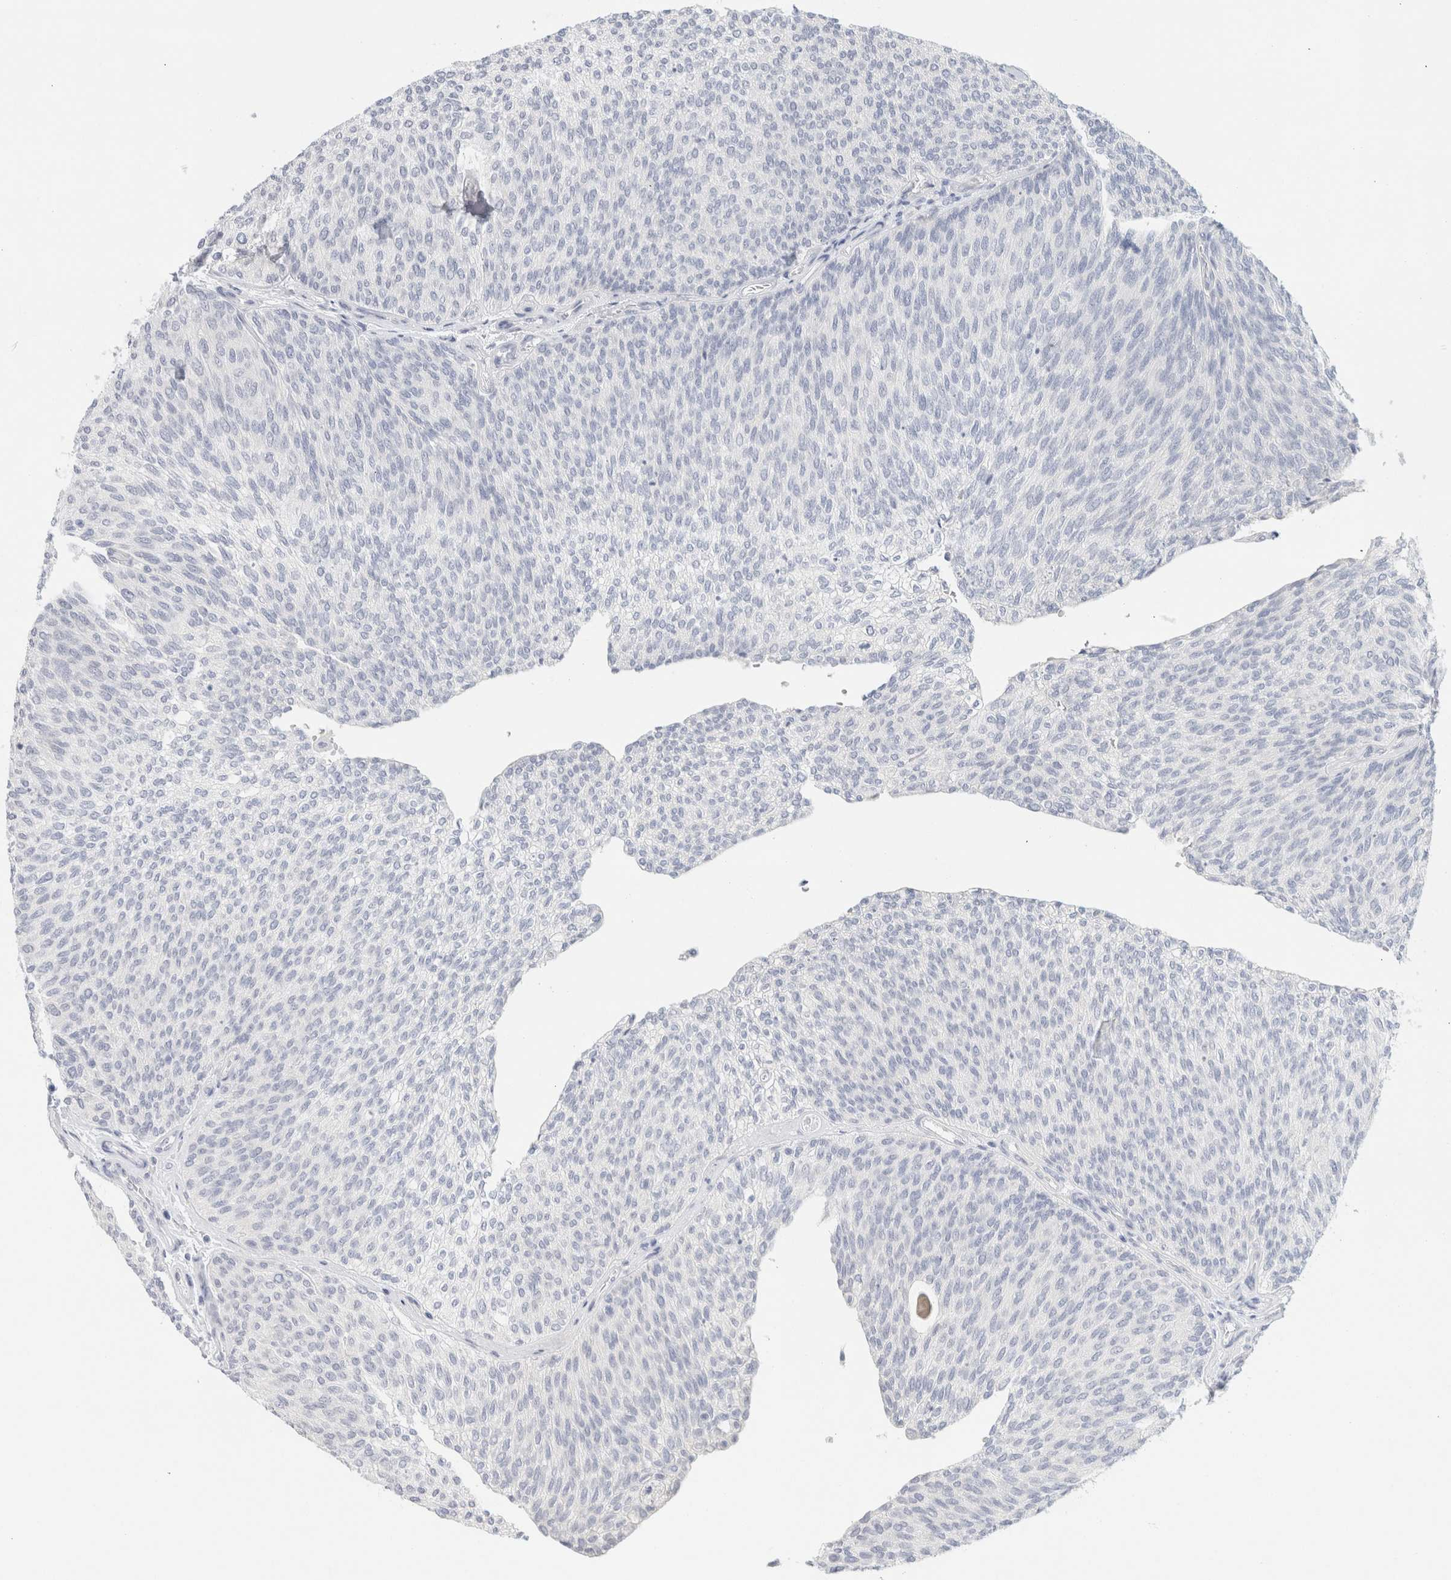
{"staining": {"intensity": "negative", "quantity": "none", "location": "none"}, "tissue": "urothelial cancer", "cell_type": "Tumor cells", "image_type": "cancer", "snomed": [{"axis": "morphology", "description": "Urothelial carcinoma, Low grade"}, {"axis": "topography", "description": "Urinary bladder"}], "caption": "Immunohistochemical staining of urothelial carcinoma (low-grade) exhibits no significant positivity in tumor cells.", "gene": "NEFM", "patient": {"sex": "female", "age": 79}}